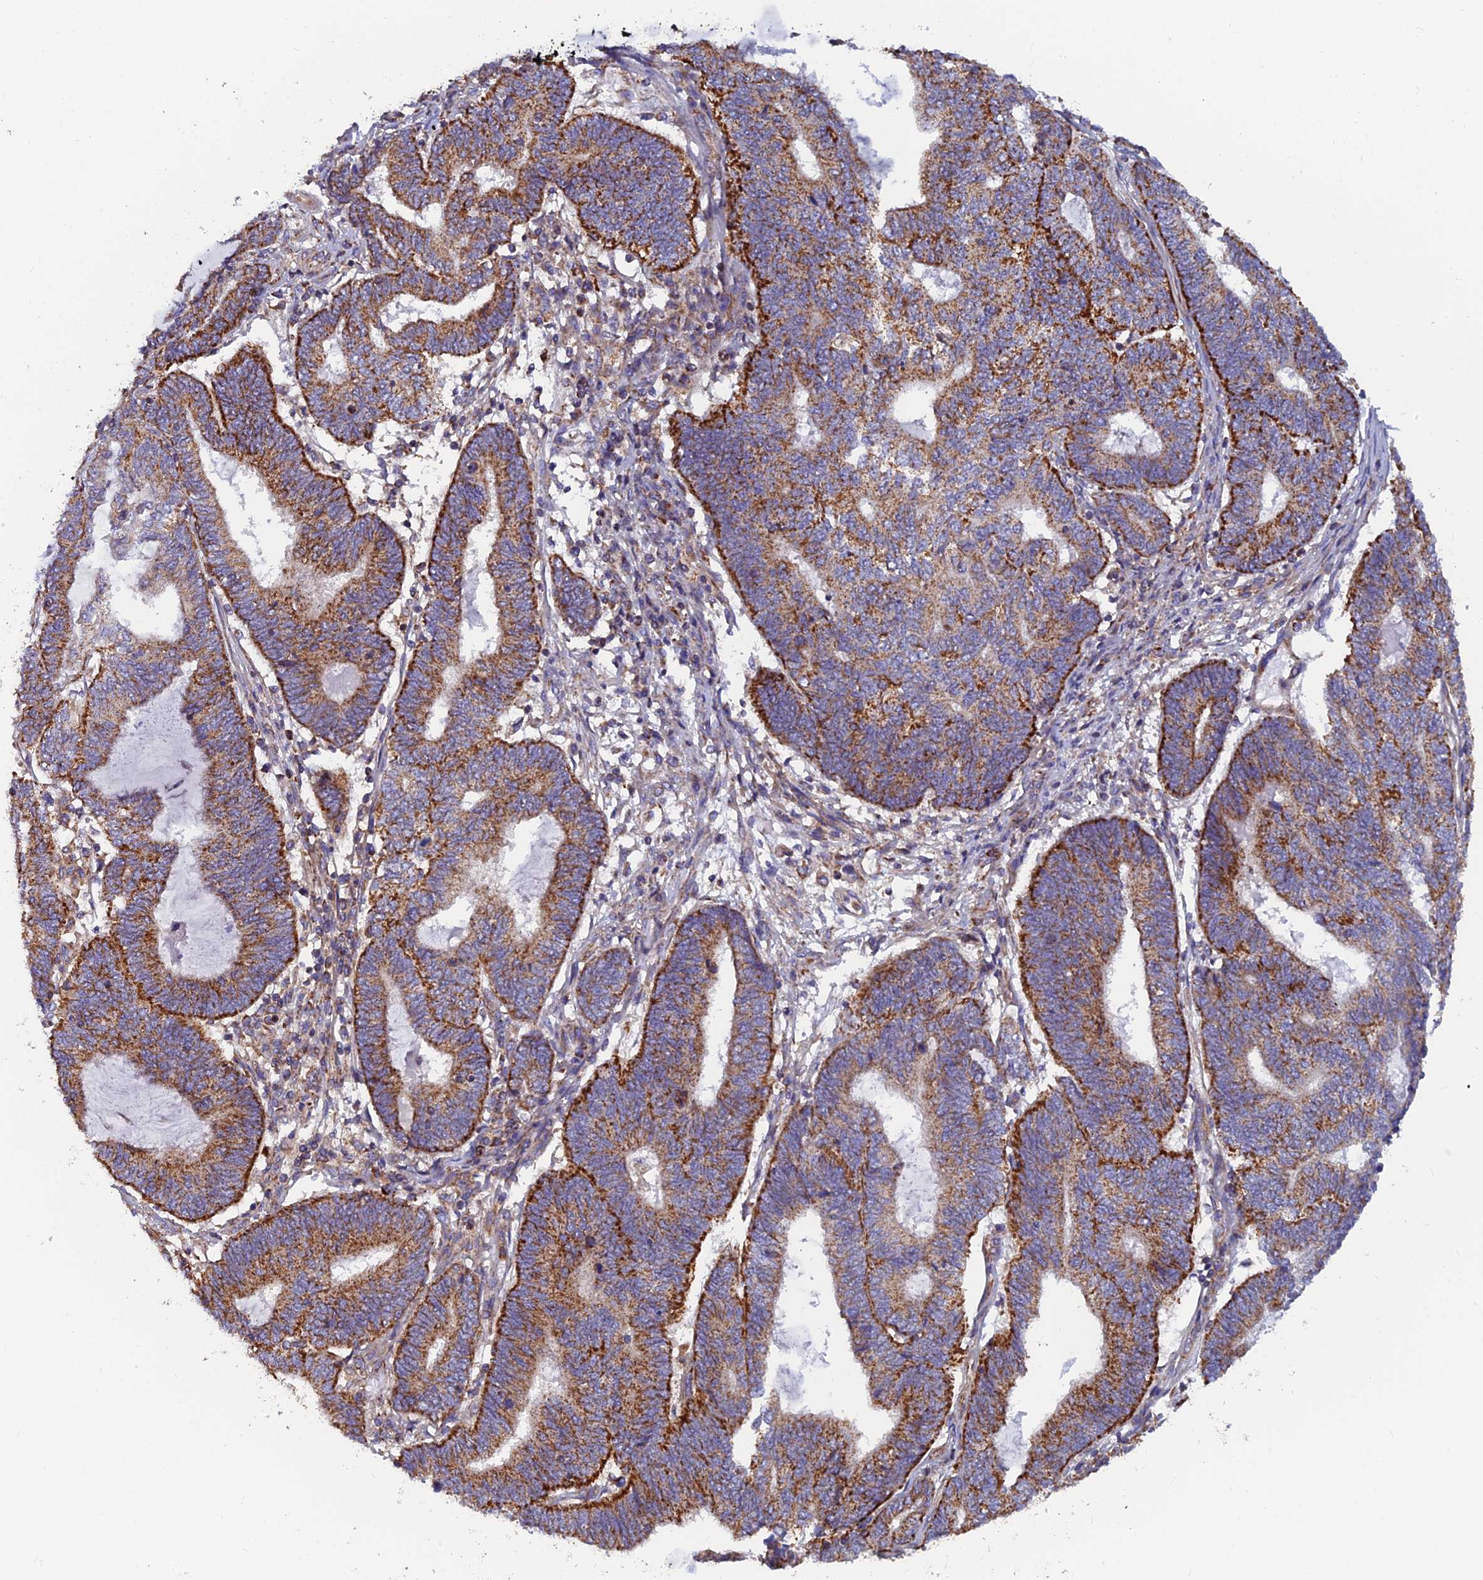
{"staining": {"intensity": "strong", "quantity": "25%-75%", "location": "cytoplasmic/membranous"}, "tissue": "endometrial cancer", "cell_type": "Tumor cells", "image_type": "cancer", "snomed": [{"axis": "morphology", "description": "Adenocarcinoma, NOS"}, {"axis": "topography", "description": "Uterus"}, {"axis": "topography", "description": "Endometrium"}], "caption": "Strong cytoplasmic/membranous protein expression is seen in approximately 25%-75% of tumor cells in endometrial cancer.", "gene": "MRPS9", "patient": {"sex": "female", "age": 70}}